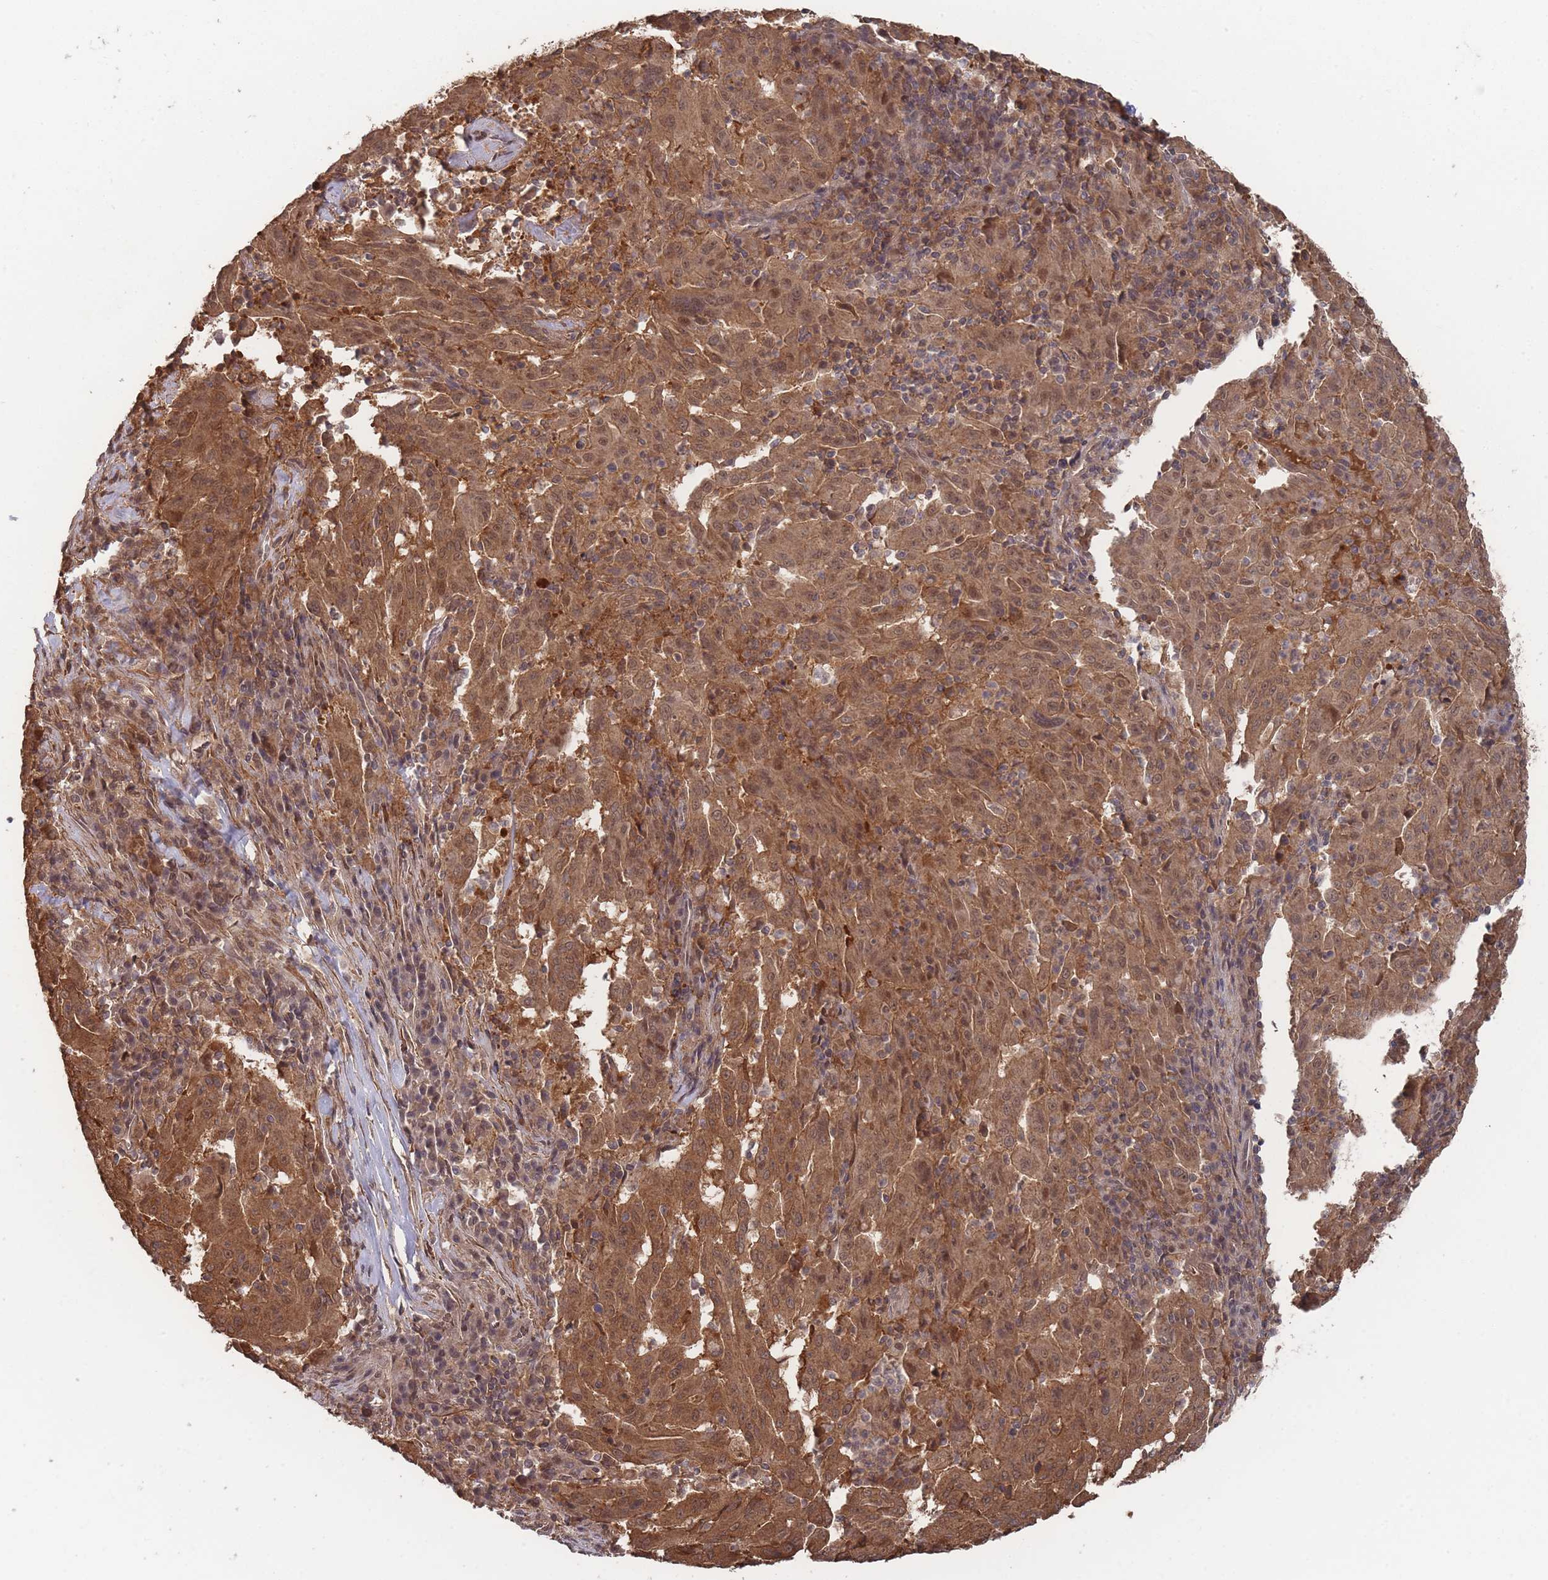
{"staining": {"intensity": "moderate", "quantity": ">75%", "location": "cytoplasmic/membranous,nuclear"}, "tissue": "pancreatic cancer", "cell_type": "Tumor cells", "image_type": "cancer", "snomed": [{"axis": "morphology", "description": "Adenocarcinoma, NOS"}, {"axis": "topography", "description": "Pancreas"}], "caption": "Immunohistochemical staining of human pancreatic cancer (adenocarcinoma) shows moderate cytoplasmic/membranous and nuclear protein expression in about >75% of tumor cells. Using DAB (brown) and hematoxylin (blue) stains, captured at high magnification using brightfield microscopy.", "gene": "SF3B1", "patient": {"sex": "male", "age": 63}}